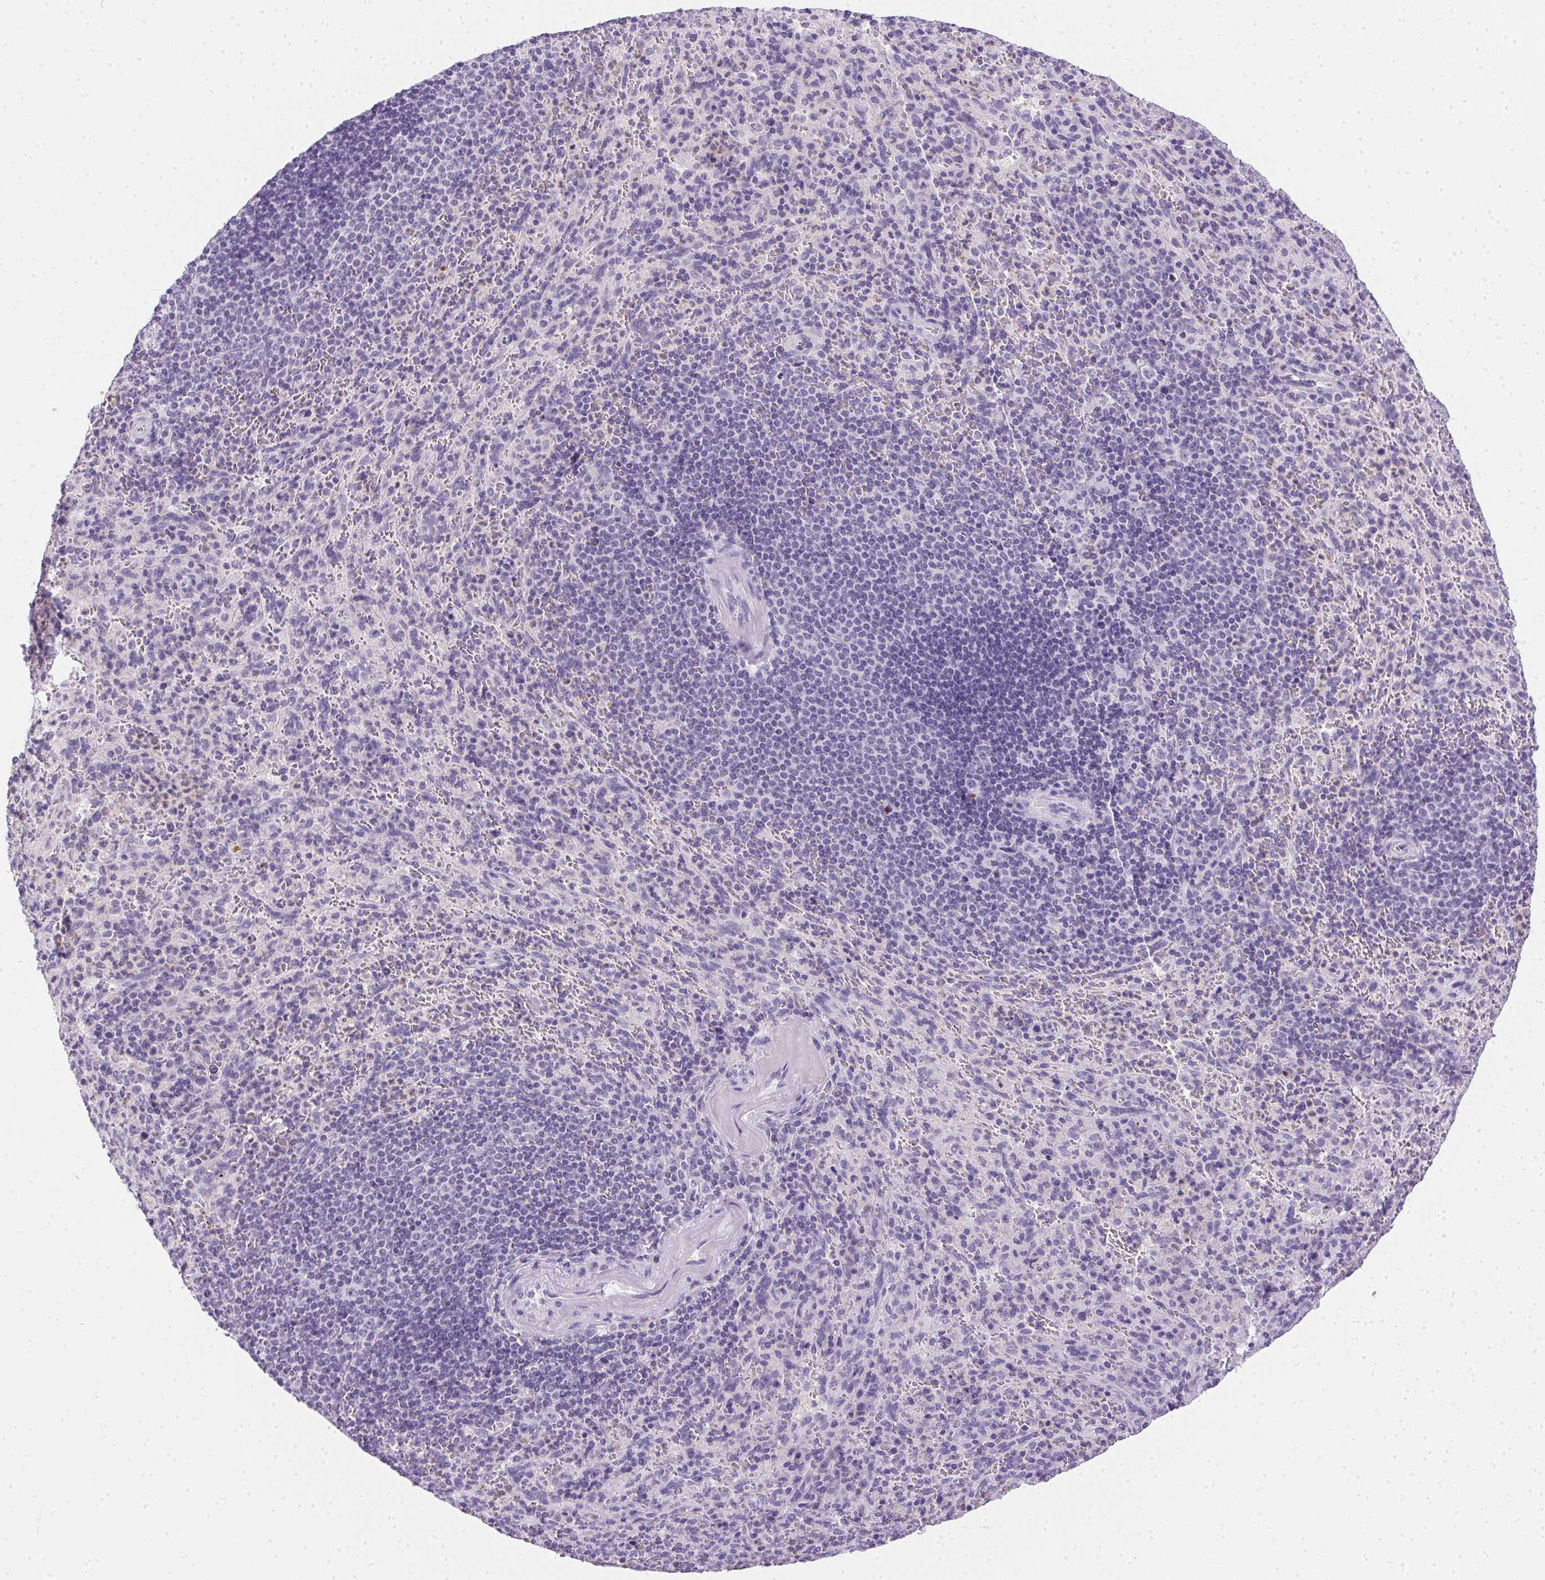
{"staining": {"intensity": "negative", "quantity": "none", "location": "none"}, "tissue": "spleen", "cell_type": "Cells in red pulp", "image_type": "normal", "snomed": [{"axis": "morphology", "description": "Normal tissue, NOS"}, {"axis": "topography", "description": "Spleen"}], "caption": "High magnification brightfield microscopy of unremarkable spleen stained with DAB (3,3'-diaminobenzidine) (brown) and counterstained with hematoxylin (blue): cells in red pulp show no significant positivity. The staining was performed using DAB to visualize the protein expression in brown, while the nuclei were stained in blue with hematoxylin (Magnification: 20x).", "gene": "SSTR4", "patient": {"sex": "male", "age": 57}}